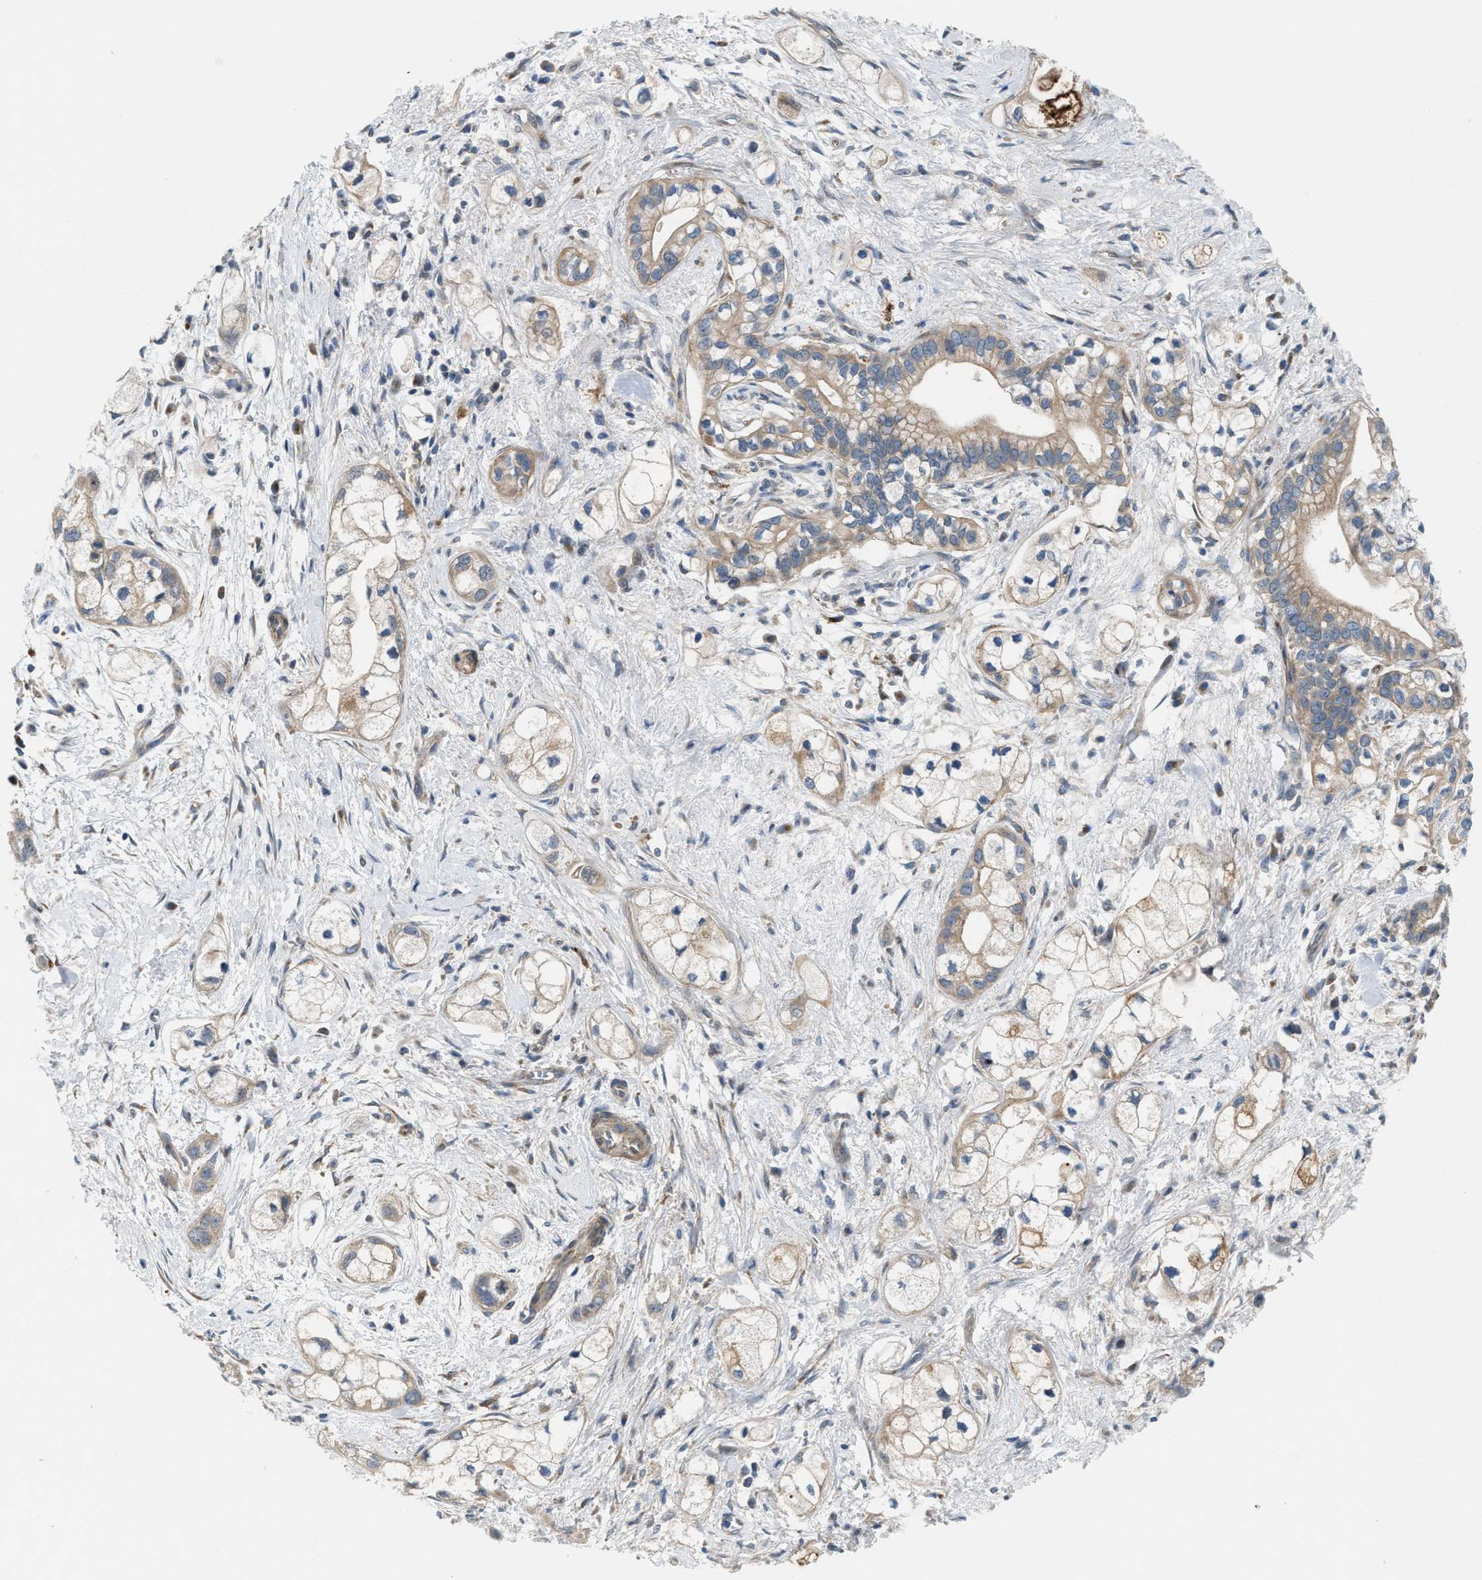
{"staining": {"intensity": "weak", "quantity": ">75%", "location": "cytoplasmic/membranous"}, "tissue": "pancreatic cancer", "cell_type": "Tumor cells", "image_type": "cancer", "snomed": [{"axis": "morphology", "description": "Adenocarcinoma, NOS"}, {"axis": "topography", "description": "Pancreas"}], "caption": "Protein analysis of adenocarcinoma (pancreatic) tissue reveals weak cytoplasmic/membranous expression in approximately >75% of tumor cells. (IHC, brightfield microscopy, high magnification).", "gene": "CYB5D1", "patient": {"sex": "male", "age": 74}}